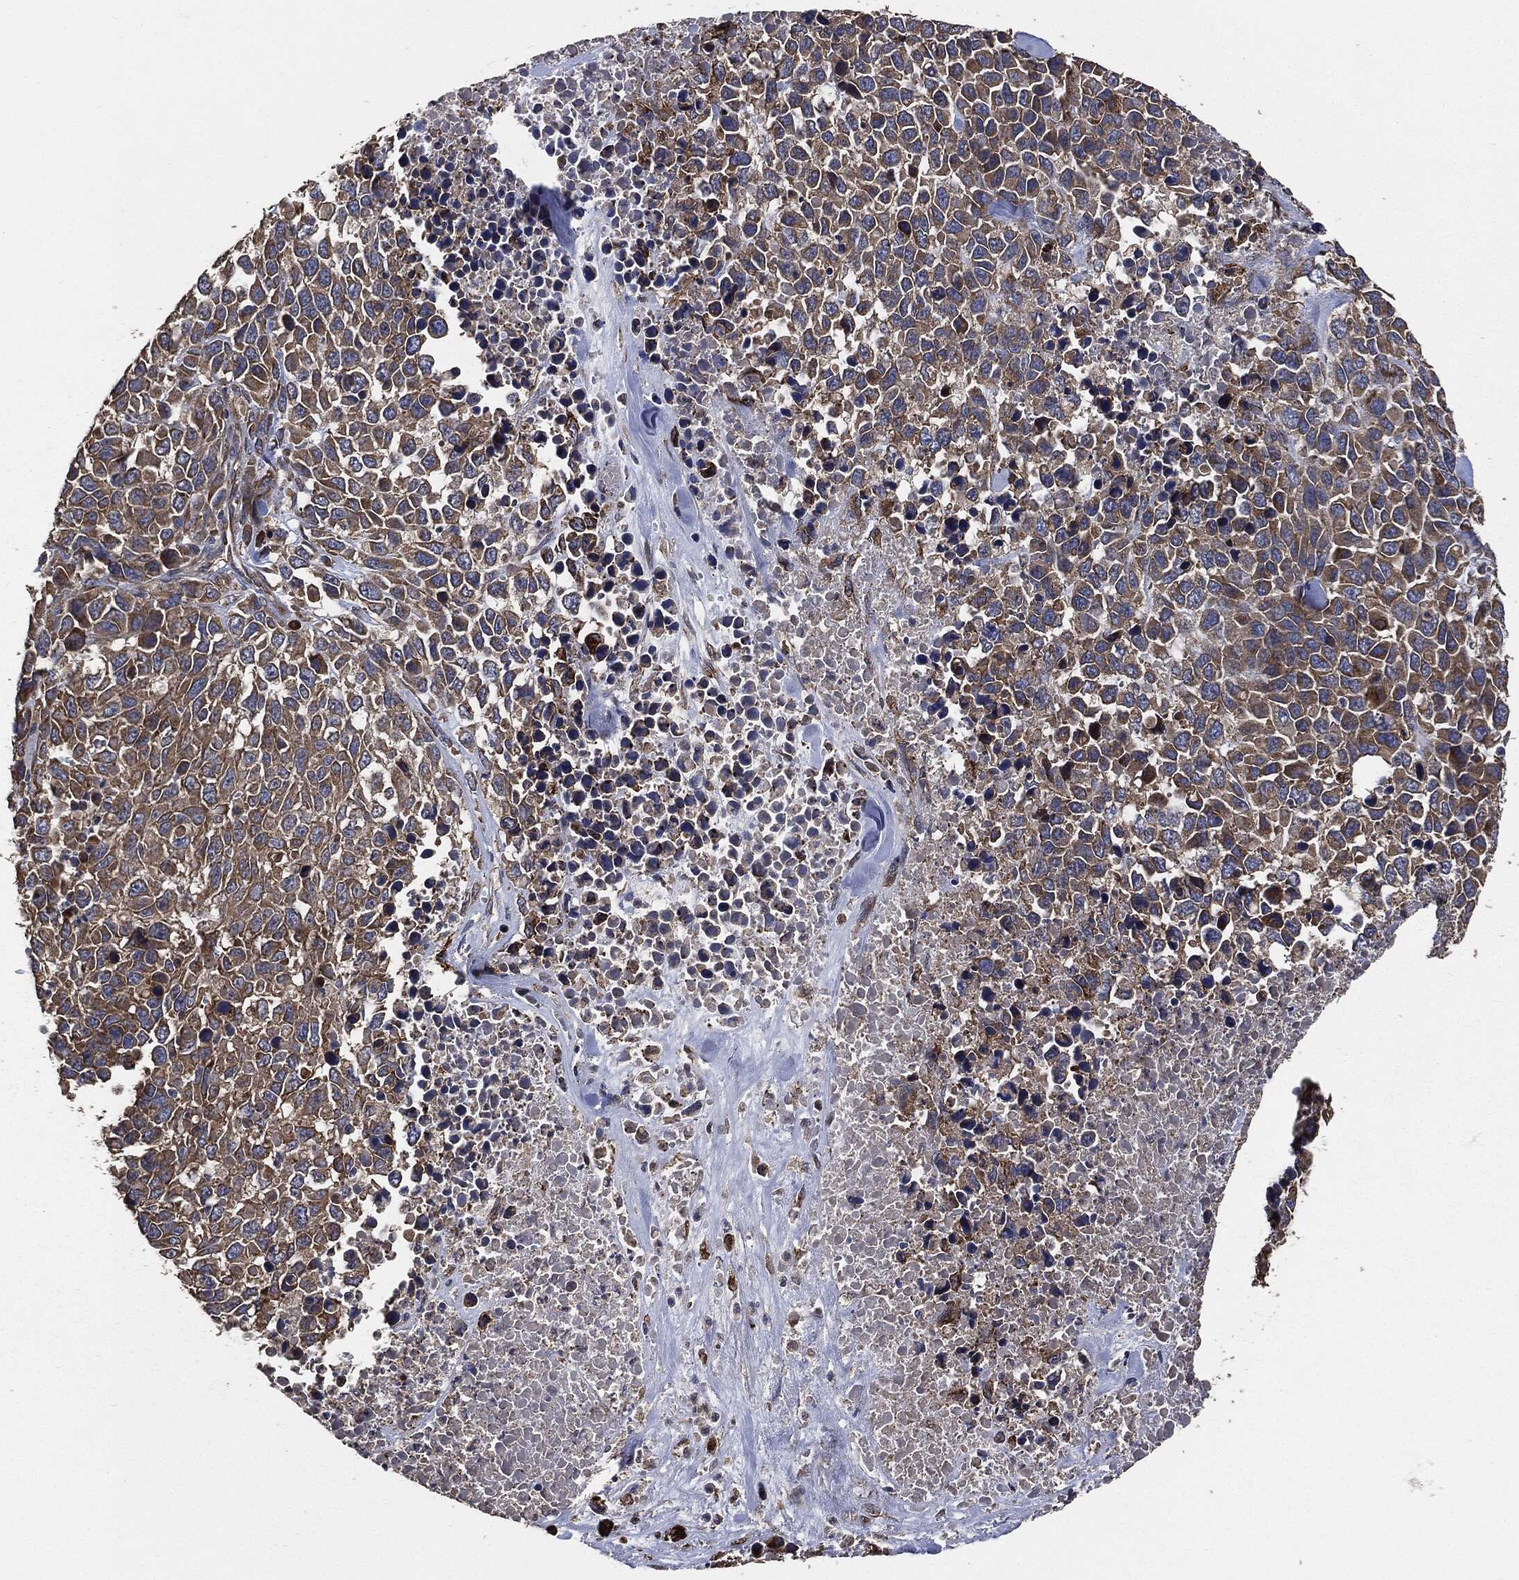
{"staining": {"intensity": "moderate", "quantity": "25%-75%", "location": "cytoplasmic/membranous"}, "tissue": "melanoma", "cell_type": "Tumor cells", "image_type": "cancer", "snomed": [{"axis": "morphology", "description": "Malignant melanoma, Metastatic site"}, {"axis": "topography", "description": "Skin"}], "caption": "Immunohistochemistry photomicrograph of neoplastic tissue: melanoma stained using IHC displays medium levels of moderate protein expression localized specifically in the cytoplasmic/membranous of tumor cells, appearing as a cytoplasmic/membranous brown color.", "gene": "STK3", "patient": {"sex": "male", "age": 84}}